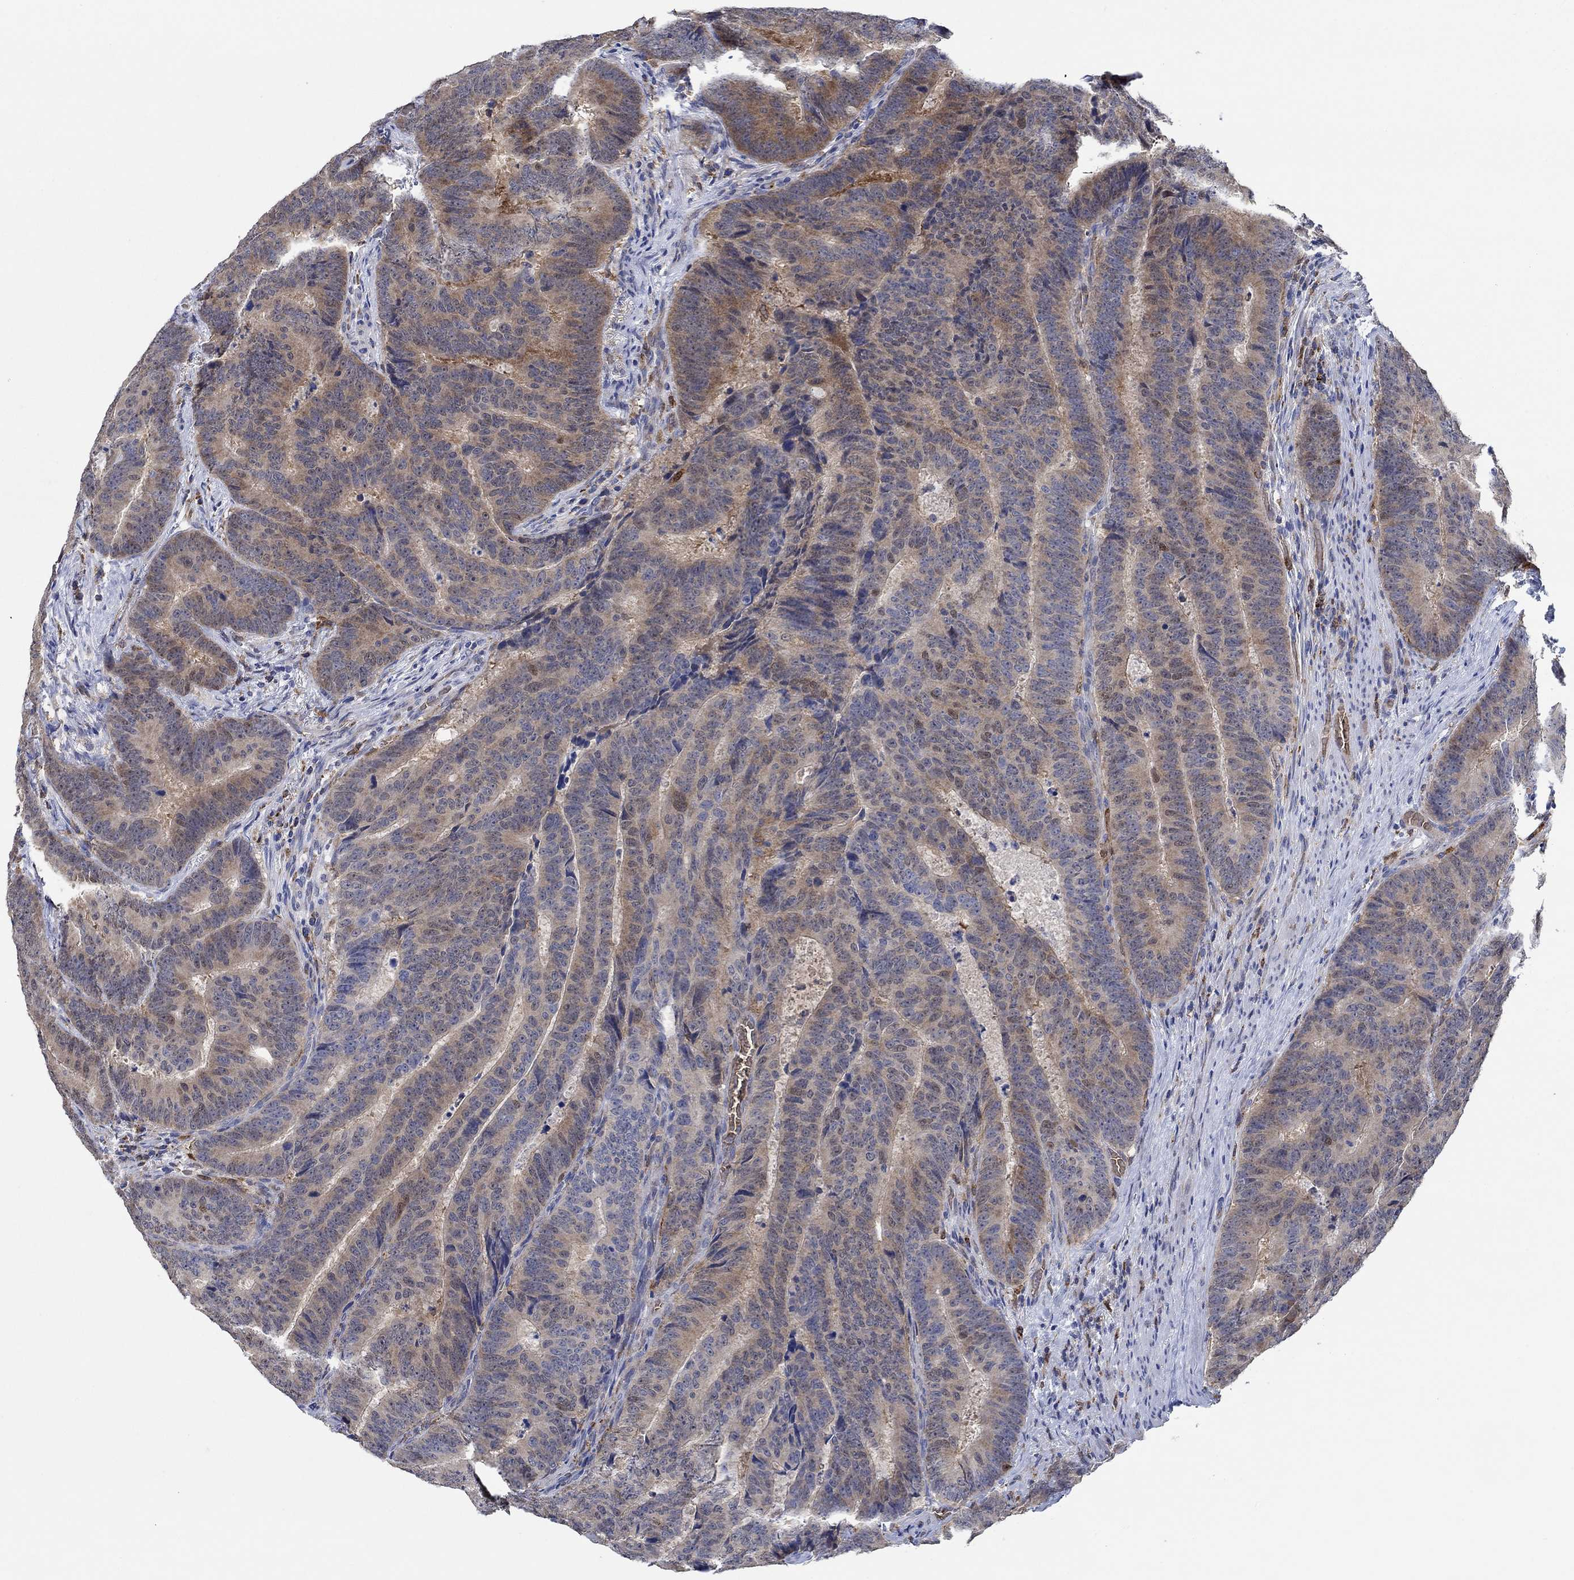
{"staining": {"intensity": "weak", "quantity": ">75%", "location": "cytoplasmic/membranous"}, "tissue": "colorectal cancer", "cell_type": "Tumor cells", "image_type": "cancer", "snomed": [{"axis": "morphology", "description": "Adenocarcinoma, NOS"}, {"axis": "topography", "description": "Colon"}], "caption": "Weak cytoplasmic/membranous protein staining is seen in about >75% of tumor cells in colorectal adenocarcinoma. (DAB (3,3'-diaminobenzidine) IHC, brown staining for protein, blue staining for nuclei).", "gene": "MPP1", "patient": {"sex": "female", "age": 82}}